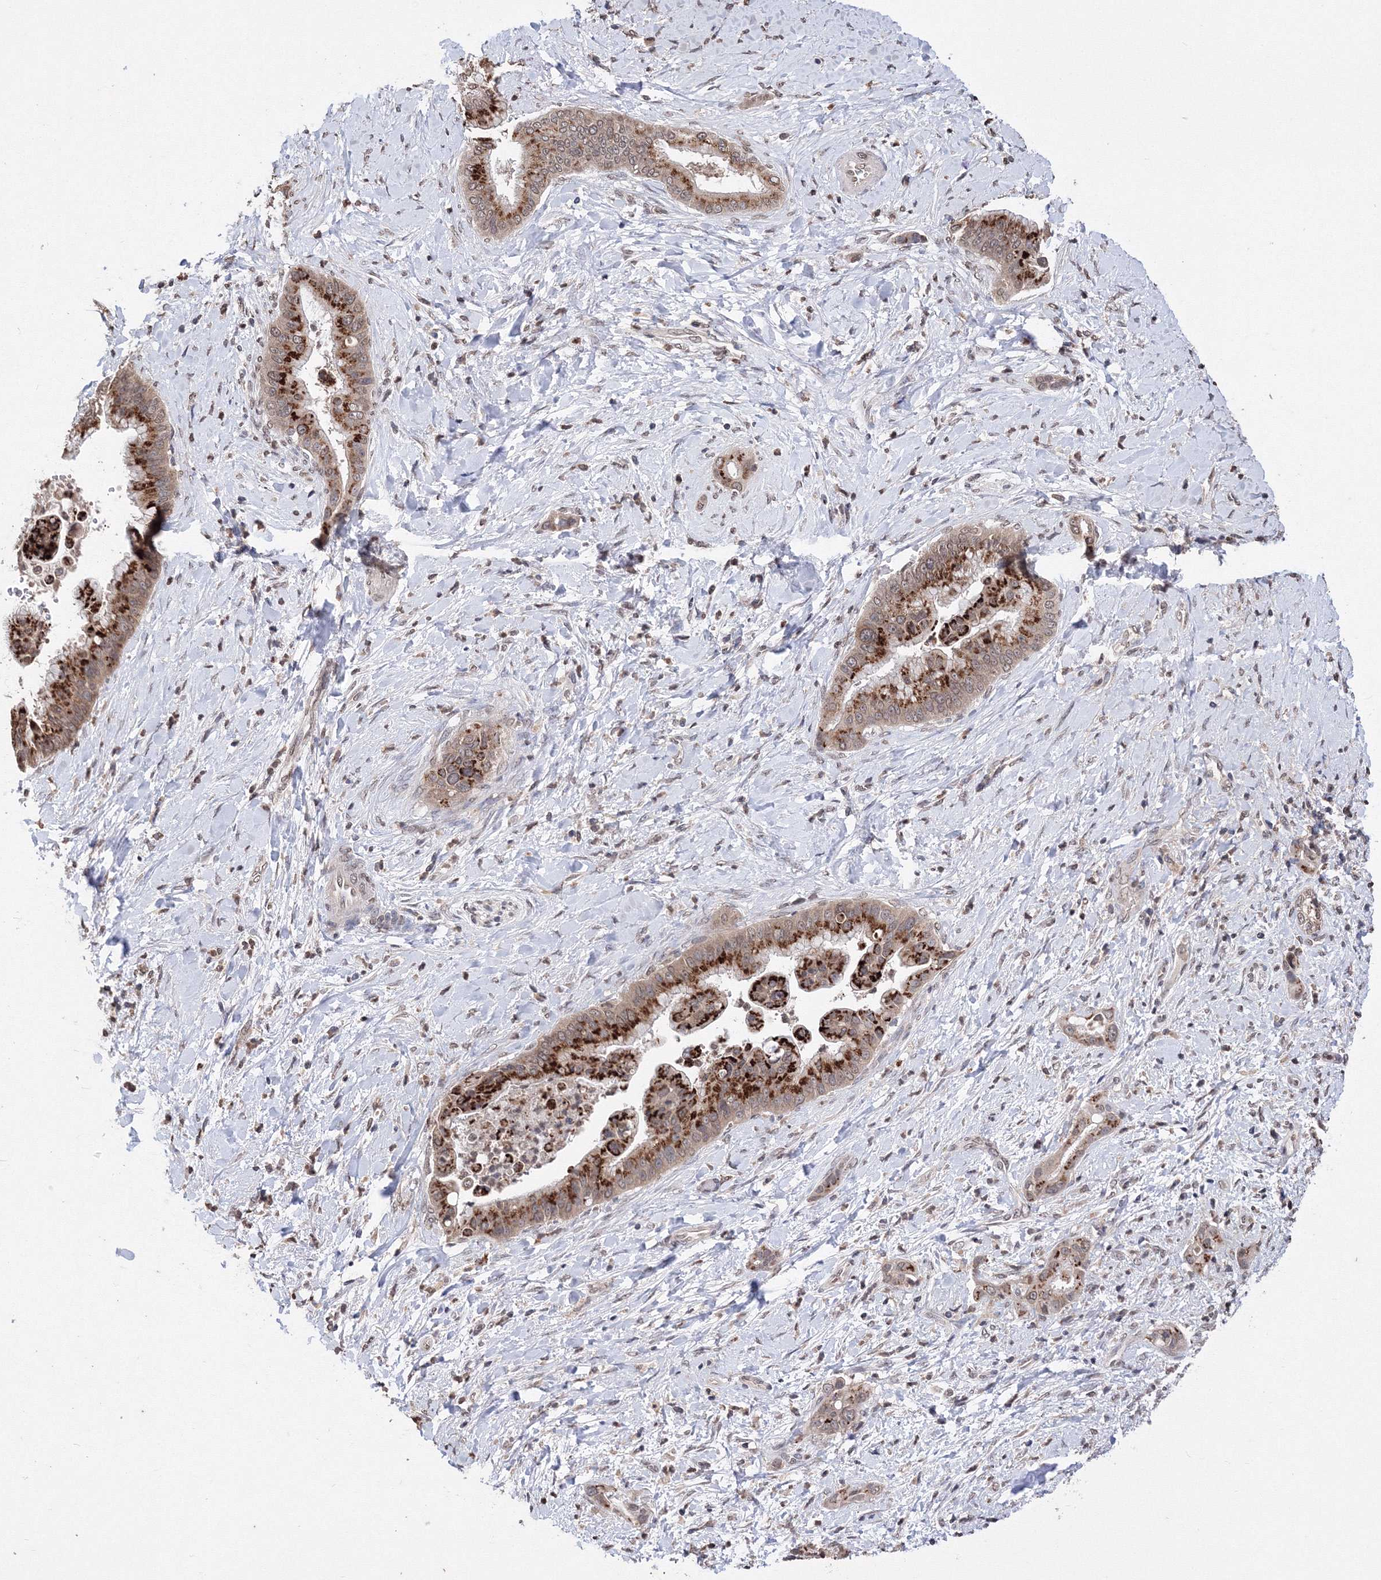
{"staining": {"intensity": "strong", "quantity": ">75%", "location": "cytoplasmic/membranous,nuclear"}, "tissue": "liver cancer", "cell_type": "Tumor cells", "image_type": "cancer", "snomed": [{"axis": "morphology", "description": "Cholangiocarcinoma"}, {"axis": "topography", "description": "Liver"}], "caption": "Liver cancer (cholangiocarcinoma) stained with a brown dye shows strong cytoplasmic/membranous and nuclear positive staining in about >75% of tumor cells.", "gene": "GPN1", "patient": {"sex": "female", "age": 54}}